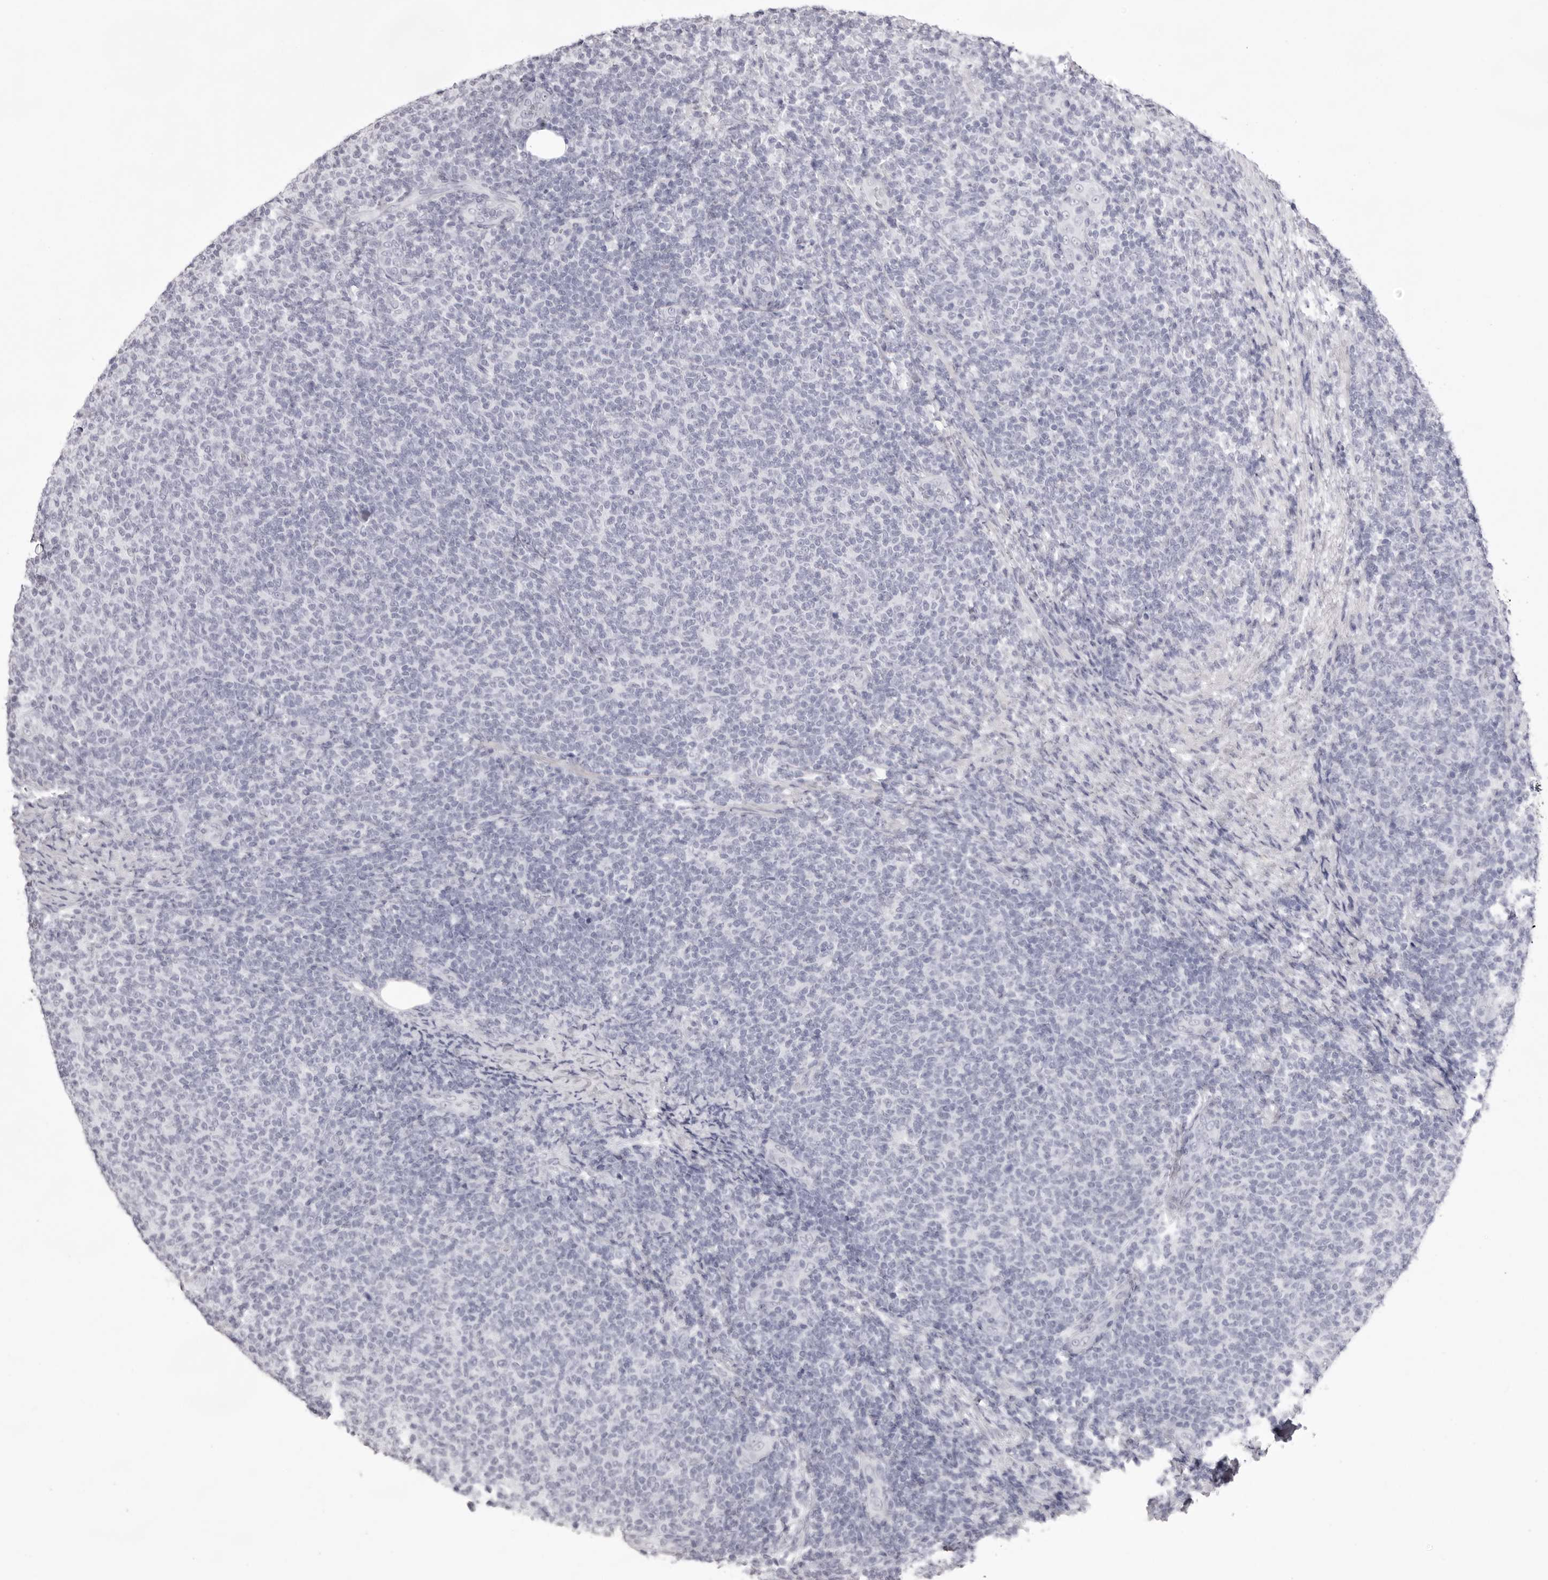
{"staining": {"intensity": "negative", "quantity": "none", "location": "none"}, "tissue": "lymphoma", "cell_type": "Tumor cells", "image_type": "cancer", "snomed": [{"axis": "morphology", "description": "Malignant lymphoma, non-Hodgkin's type, Low grade"}, {"axis": "topography", "description": "Lymph node"}], "caption": "An immunohistochemistry (IHC) photomicrograph of malignant lymphoma, non-Hodgkin's type (low-grade) is shown. There is no staining in tumor cells of malignant lymphoma, non-Hodgkin's type (low-grade).", "gene": "SPTA1", "patient": {"sex": "male", "age": 66}}